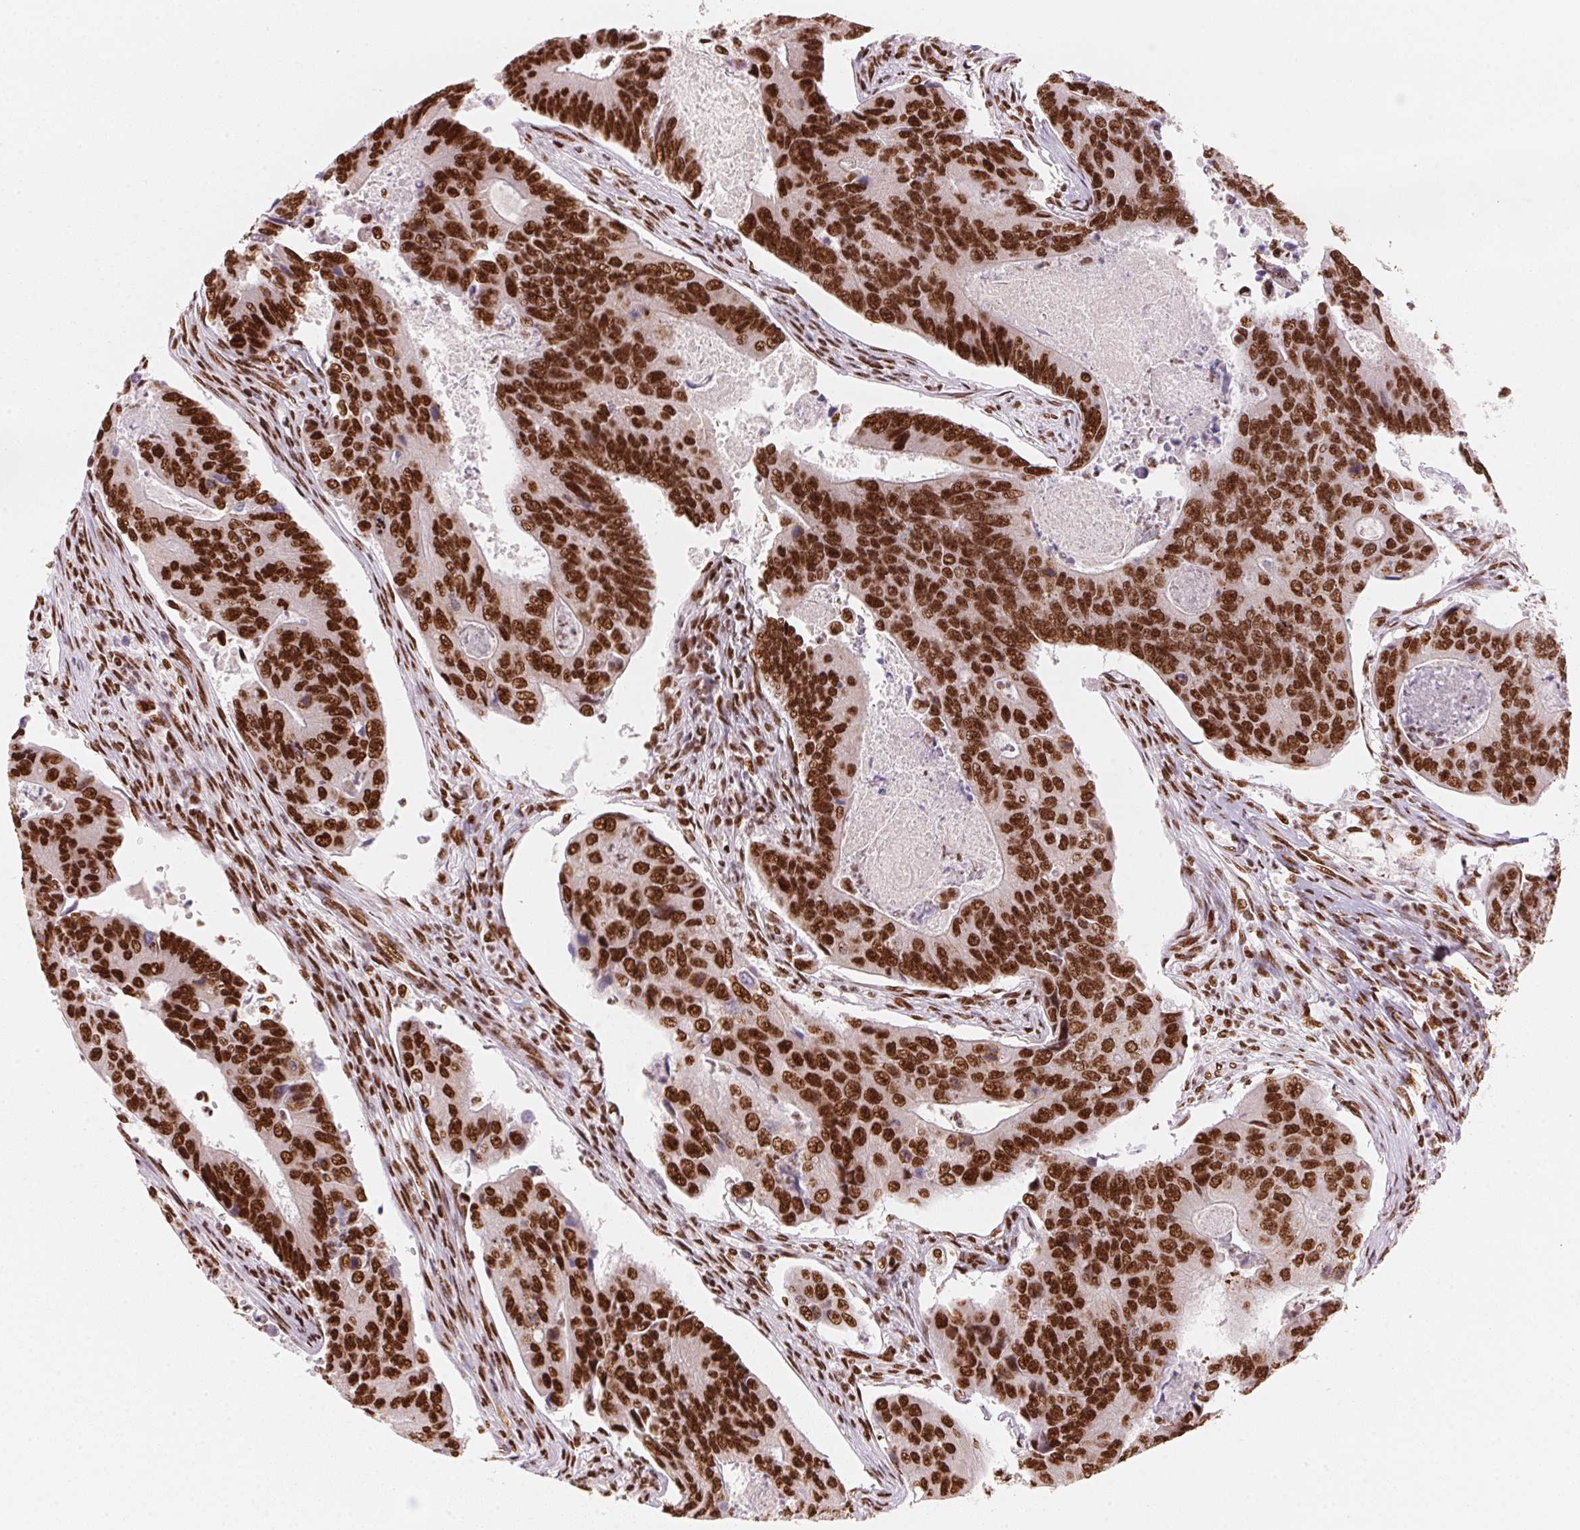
{"staining": {"intensity": "strong", "quantity": ">75%", "location": "nuclear"}, "tissue": "colorectal cancer", "cell_type": "Tumor cells", "image_type": "cancer", "snomed": [{"axis": "morphology", "description": "Adenocarcinoma, NOS"}, {"axis": "topography", "description": "Colon"}], "caption": "Strong nuclear positivity is present in about >75% of tumor cells in colorectal adenocarcinoma.", "gene": "NXF1", "patient": {"sex": "female", "age": 67}}